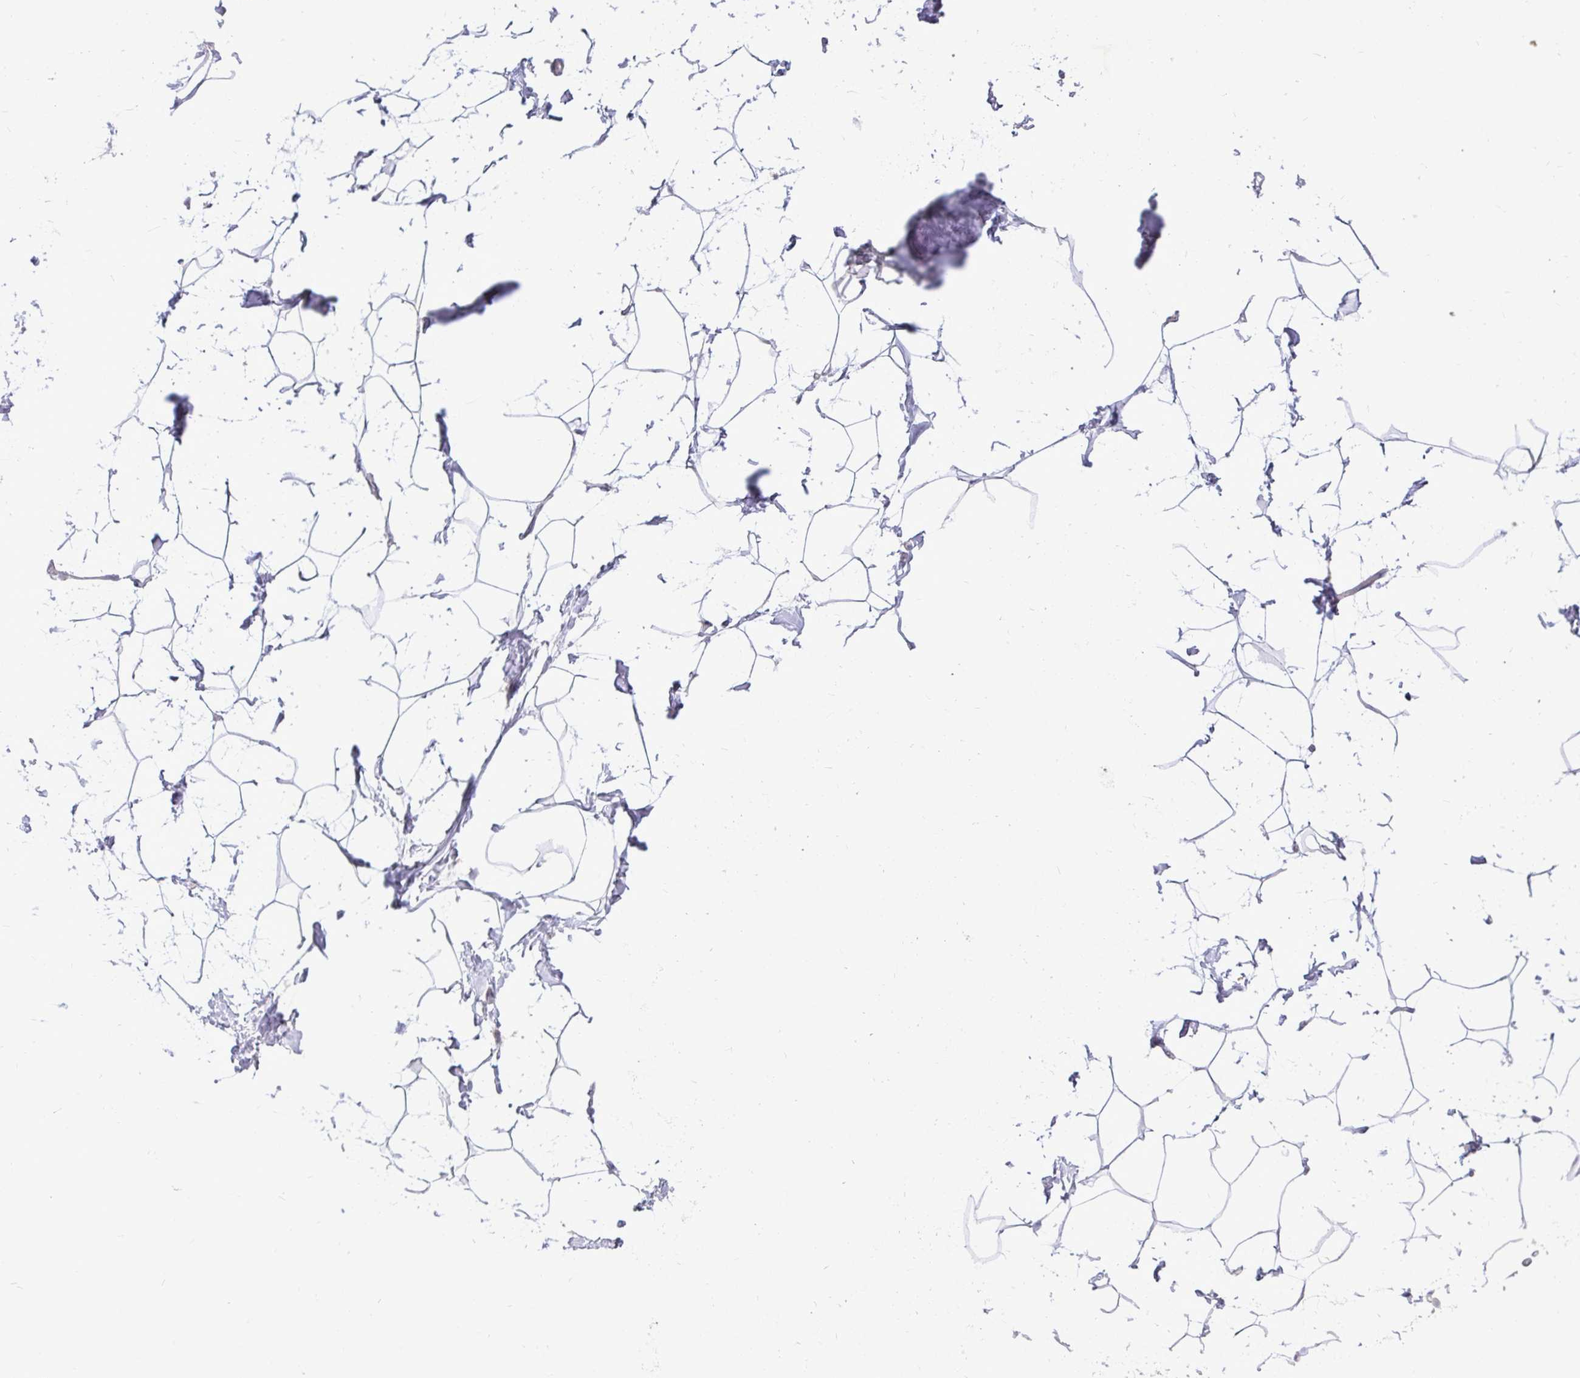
{"staining": {"intensity": "negative", "quantity": "none", "location": "none"}, "tissue": "breast", "cell_type": "Adipocytes", "image_type": "normal", "snomed": [{"axis": "morphology", "description": "Normal tissue, NOS"}, {"axis": "topography", "description": "Breast"}], "caption": "Human breast stained for a protein using immunohistochemistry demonstrates no positivity in adipocytes.", "gene": "STRIP1", "patient": {"sex": "female", "age": 32}}